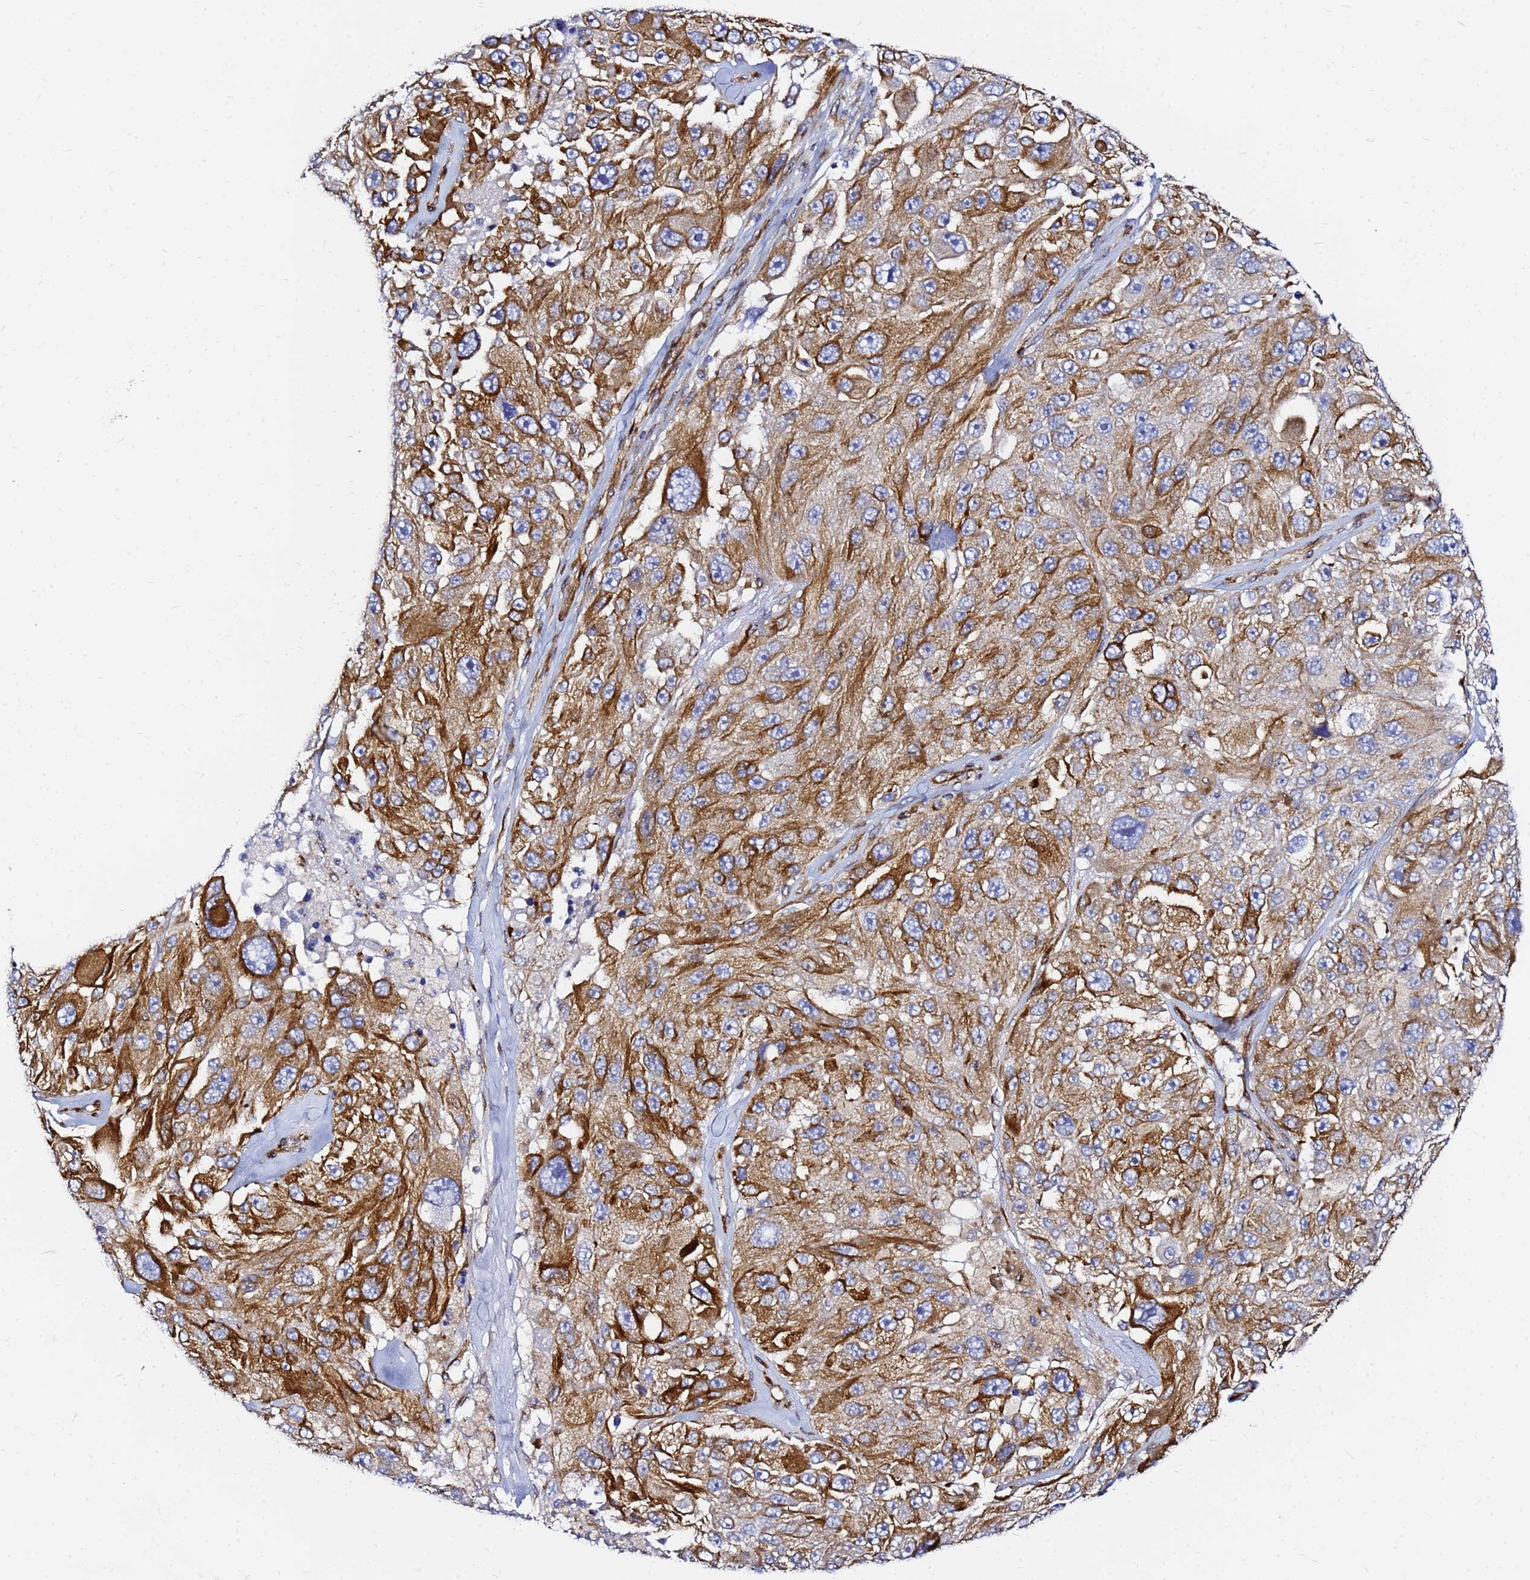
{"staining": {"intensity": "moderate", "quantity": ">75%", "location": "cytoplasmic/membranous"}, "tissue": "melanoma", "cell_type": "Tumor cells", "image_type": "cancer", "snomed": [{"axis": "morphology", "description": "Malignant melanoma, Metastatic site"}, {"axis": "topography", "description": "Lymph node"}], "caption": "Approximately >75% of tumor cells in human melanoma demonstrate moderate cytoplasmic/membranous protein expression as visualized by brown immunohistochemical staining.", "gene": "TUBA8", "patient": {"sex": "male", "age": 62}}